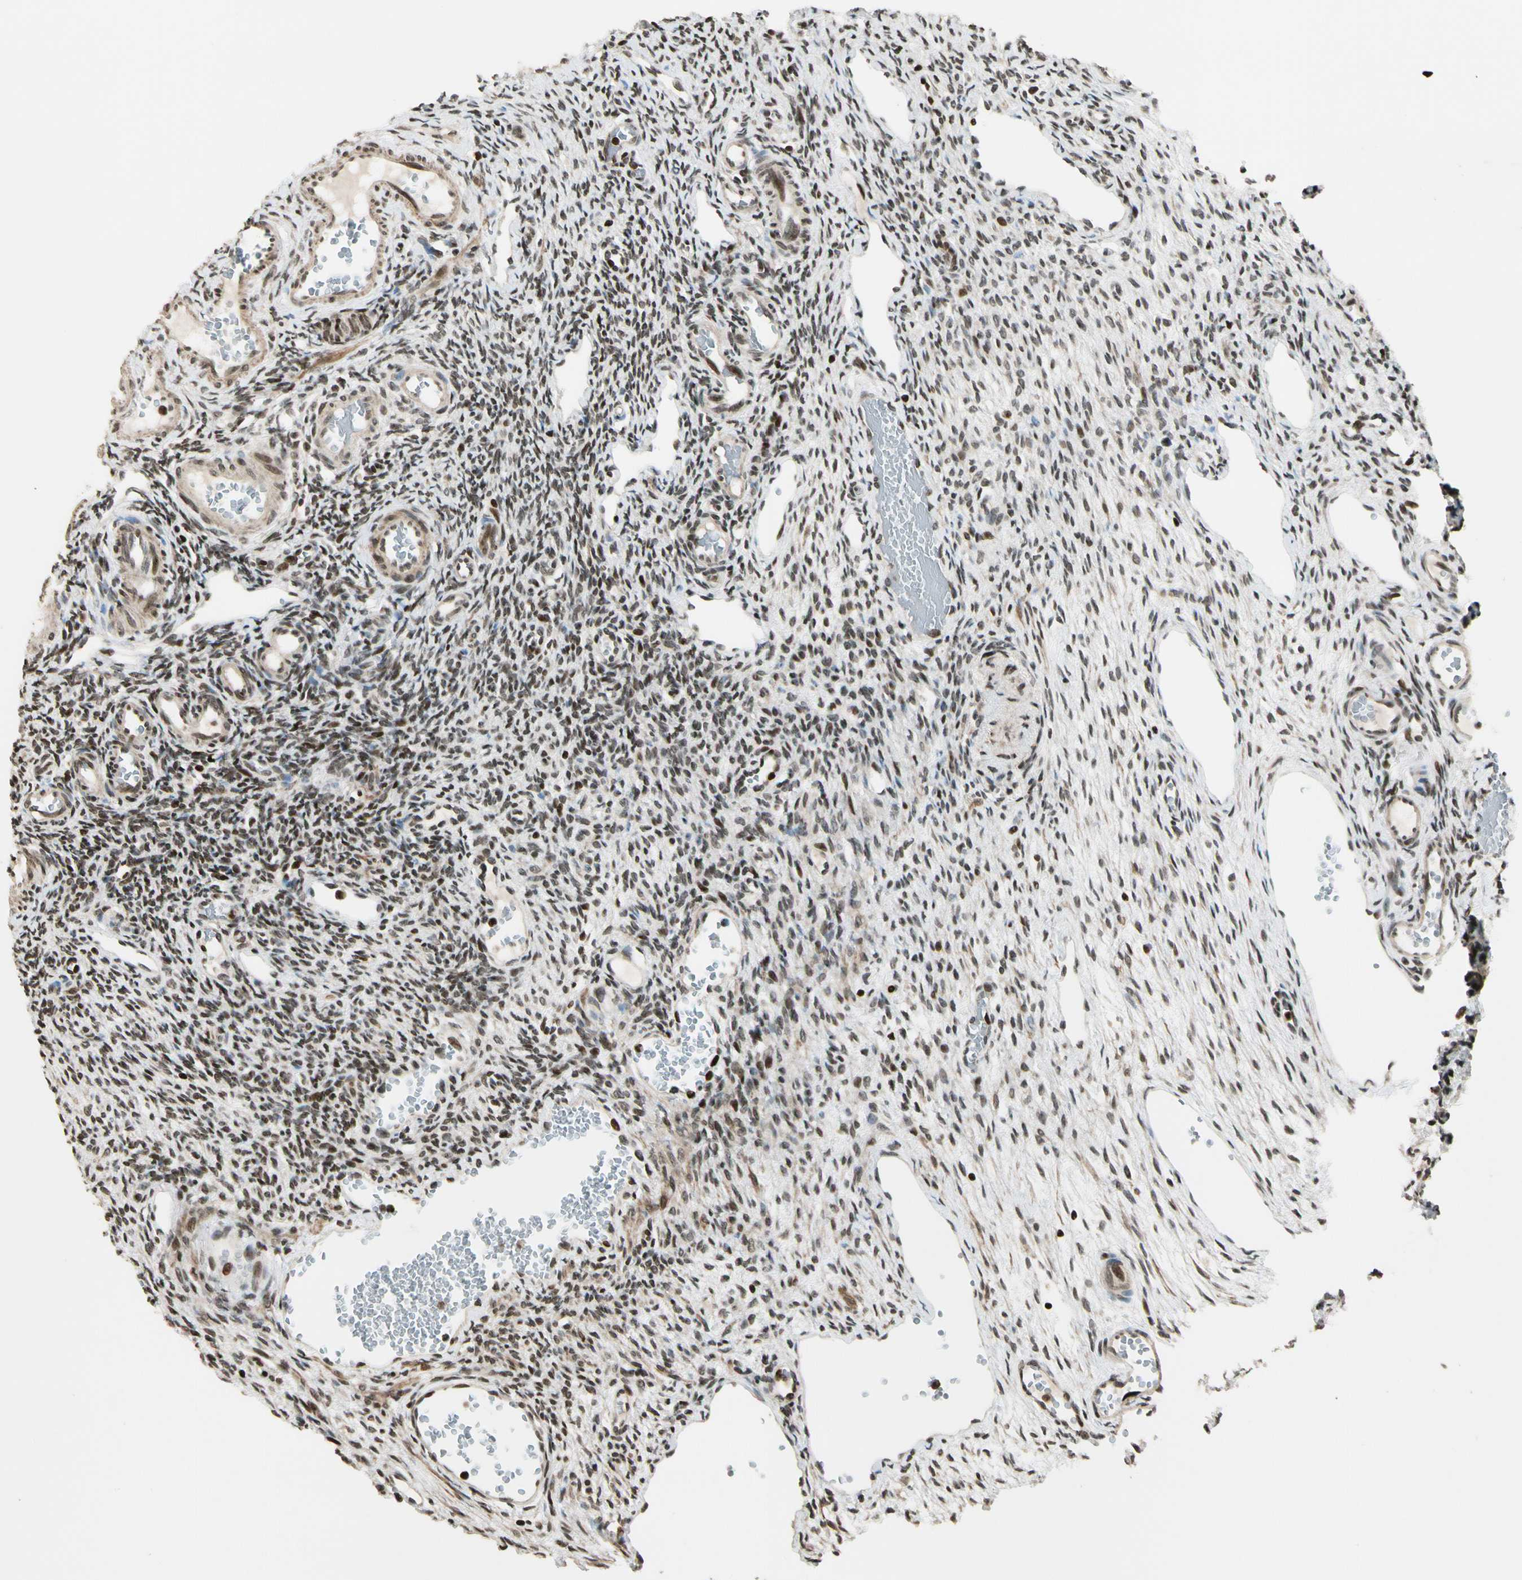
{"staining": {"intensity": "moderate", "quantity": ">75%", "location": "nuclear"}, "tissue": "ovary", "cell_type": "Ovarian stroma cells", "image_type": "normal", "snomed": [{"axis": "morphology", "description": "Normal tissue, NOS"}, {"axis": "topography", "description": "Ovary"}], "caption": "Ovary stained for a protein displays moderate nuclear positivity in ovarian stroma cells. (DAB IHC, brown staining for protein, blue staining for nuclei).", "gene": "TSHZ3", "patient": {"sex": "female", "age": 33}}